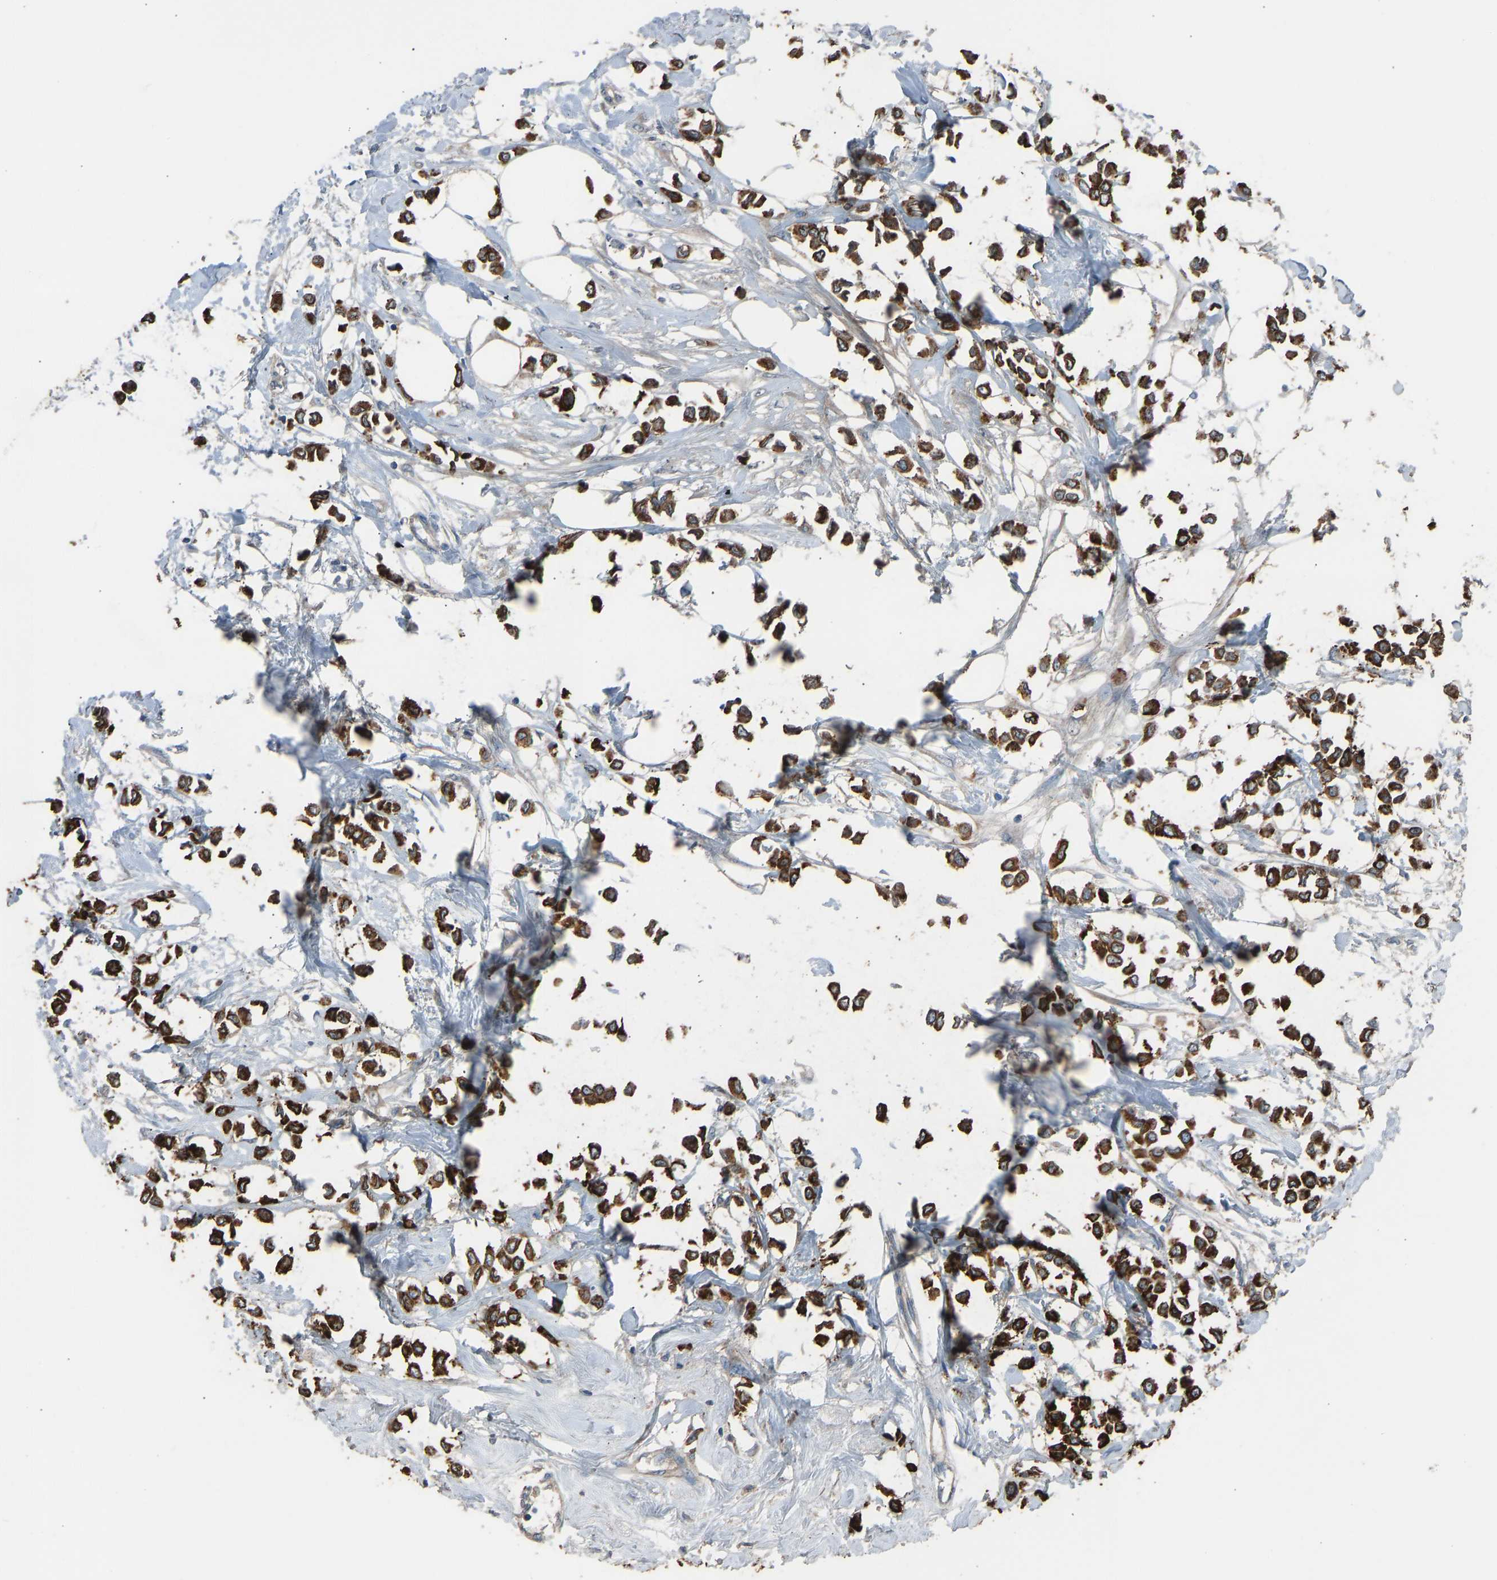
{"staining": {"intensity": "strong", "quantity": ">75%", "location": "cytoplasmic/membranous"}, "tissue": "breast cancer", "cell_type": "Tumor cells", "image_type": "cancer", "snomed": [{"axis": "morphology", "description": "Lobular carcinoma"}, {"axis": "topography", "description": "Breast"}], "caption": "Brown immunohistochemical staining in breast lobular carcinoma exhibits strong cytoplasmic/membranous staining in approximately >75% of tumor cells.", "gene": "TGFBR3", "patient": {"sex": "female", "age": 51}}